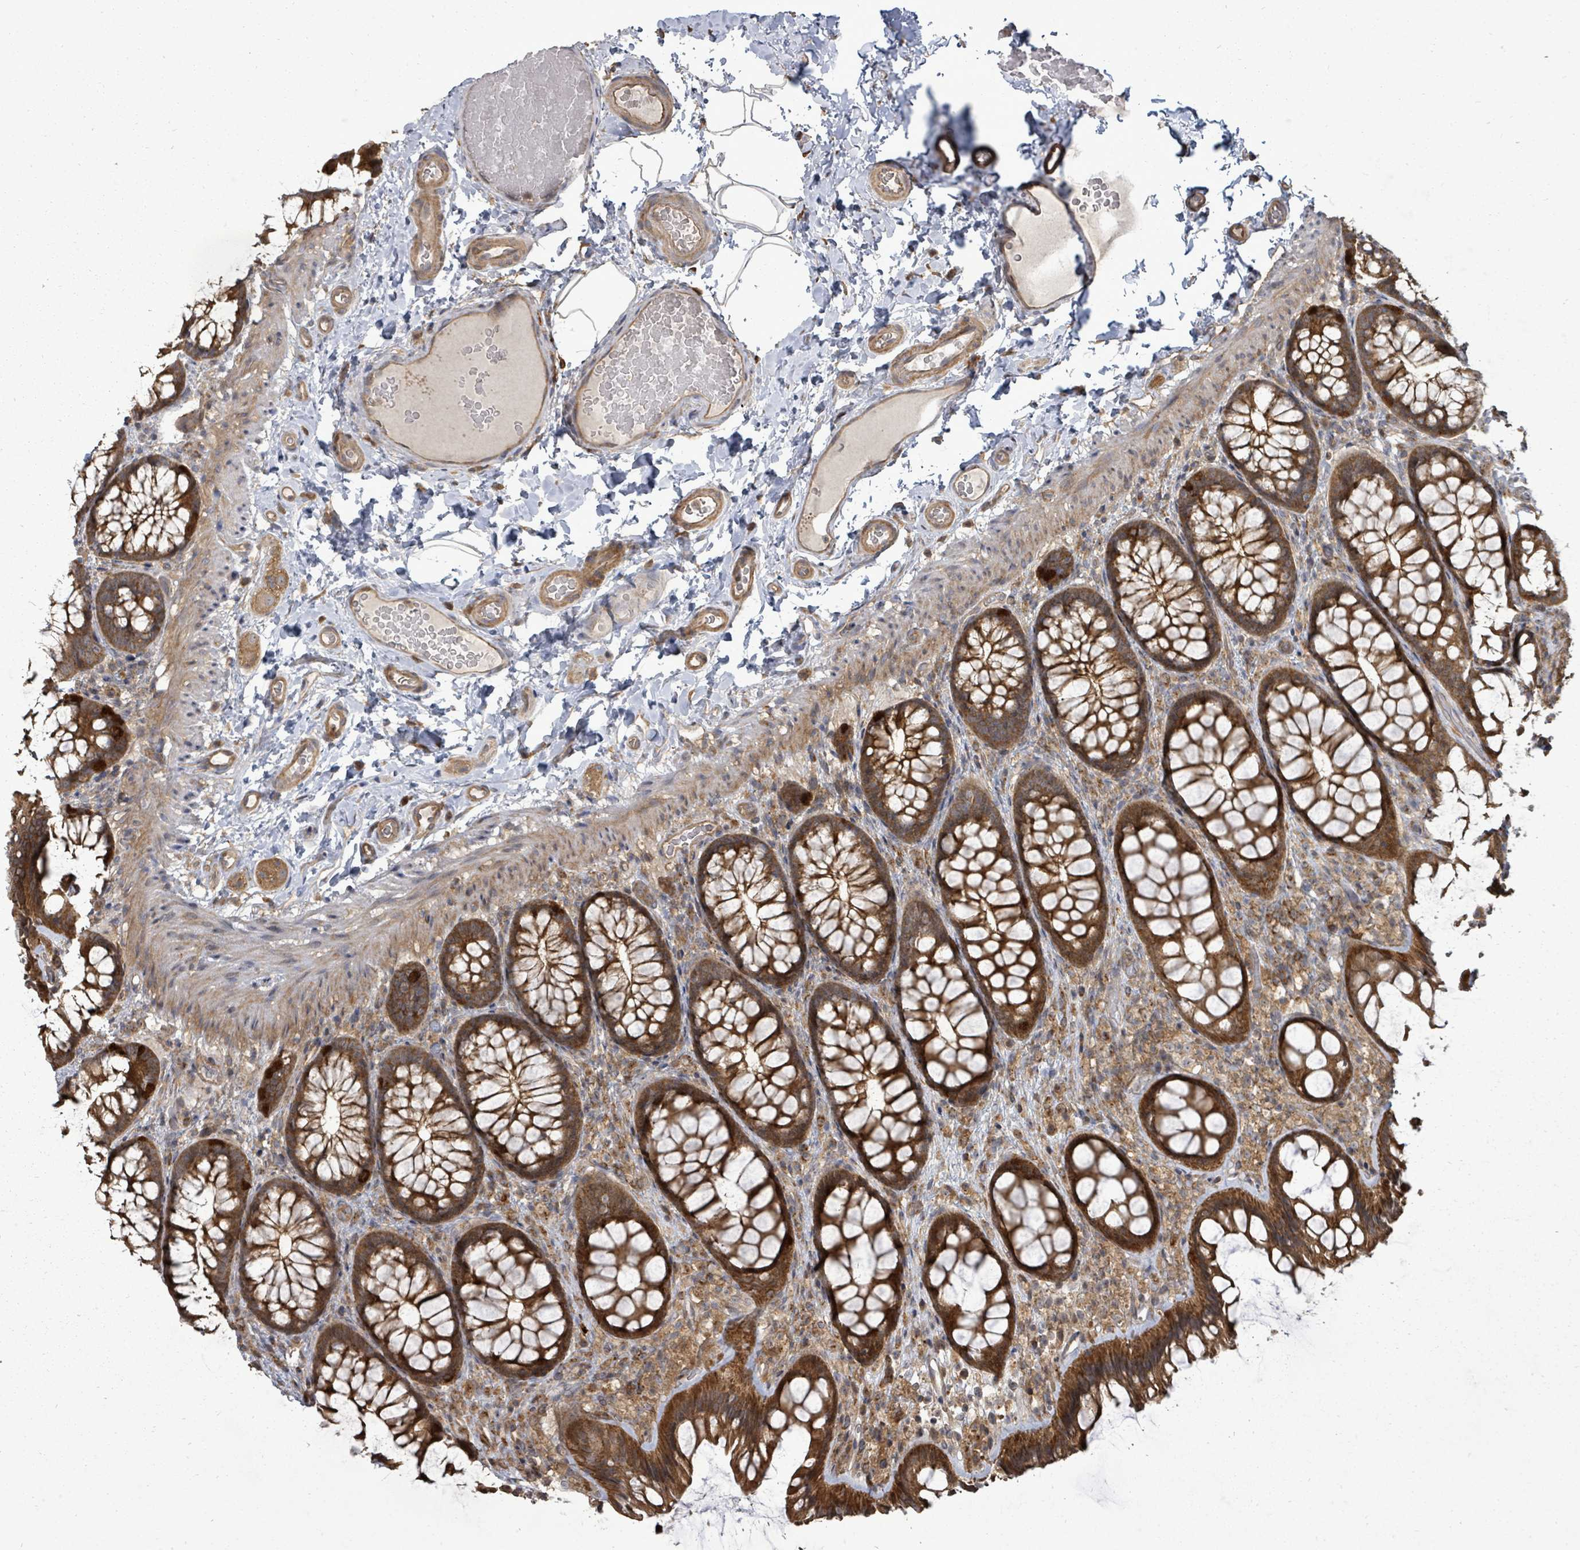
{"staining": {"intensity": "moderate", "quantity": ">75%", "location": "cytoplasmic/membranous"}, "tissue": "colon", "cell_type": "Endothelial cells", "image_type": "normal", "snomed": [{"axis": "morphology", "description": "Normal tissue, NOS"}, {"axis": "topography", "description": "Colon"}], "caption": "An immunohistochemistry image of benign tissue is shown. Protein staining in brown labels moderate cytoplasmic/membranous positivity in colon within endothelial cells. The protein is shown in brown color, while the nuclei are stained blue.", "gene": "EIF3CL", "patient": {"sex": "male", "age": 46}}